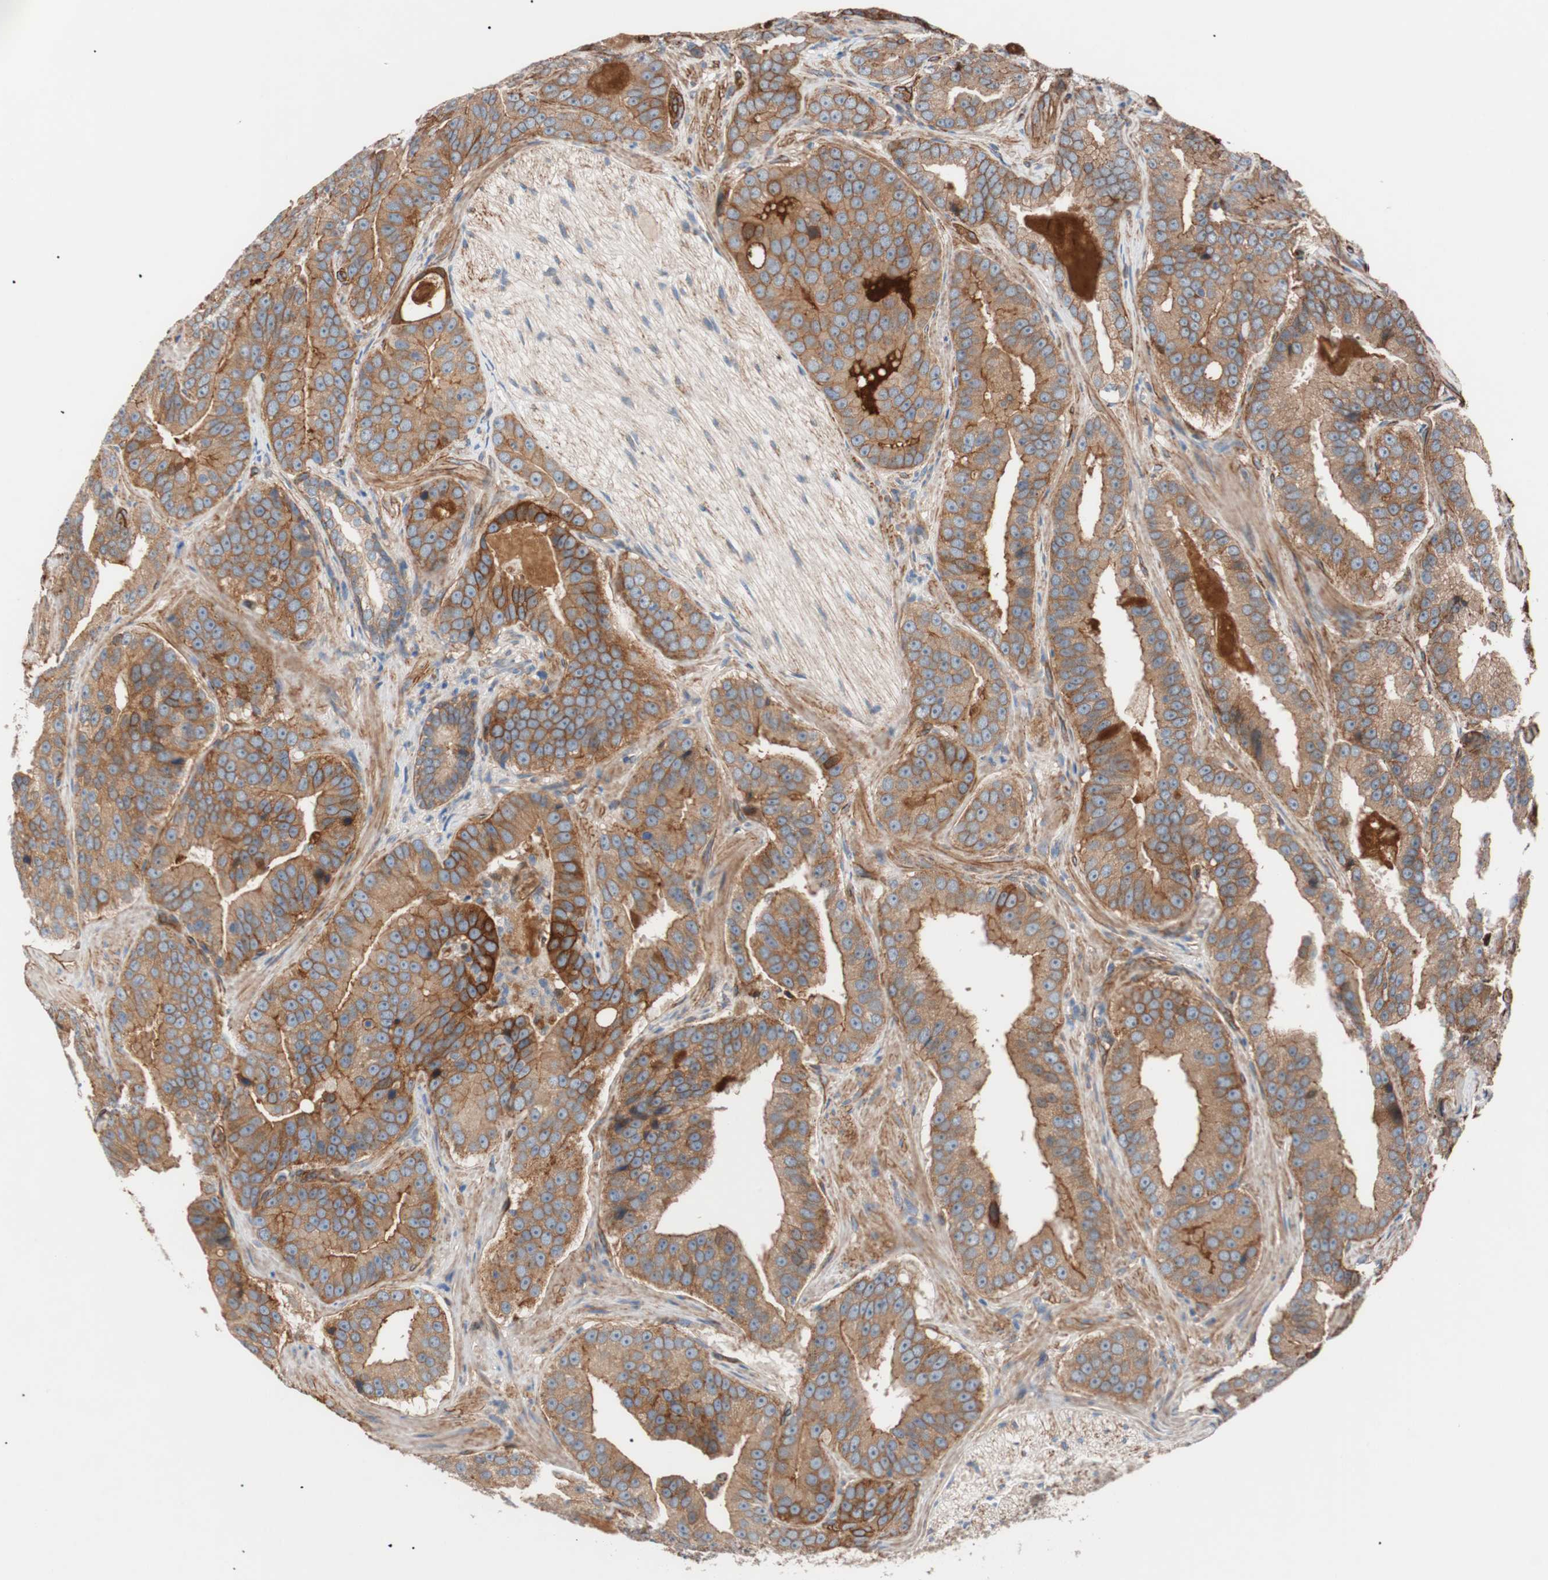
{"staining": {"intensity": "moderate", "quantity": ">75%", "location": "cytoplasmic/membranous"}, "tissue": "prostate cancer", "cell_type": "Tumor cells", "image_type": "cancer", "snomed": [{"axis": "morphology", "description": "Adenocarcinoma, Low grade"}, {"axis": "topography", "description": "Prostate"}], "caption": "Immunohistochemical staining of adenocarcinoma (low-grade) (prostate) shows moderate cytoplasmic/membranous protein expression in approximately >75% of tumor cells. The protein of interest is stained brown, and the nuclei are stained in blue (DAB IHC with brightfield microscopy, high magnification).", "gene": "SPINT1", "patient": {"sex": "male", "age": 59}}